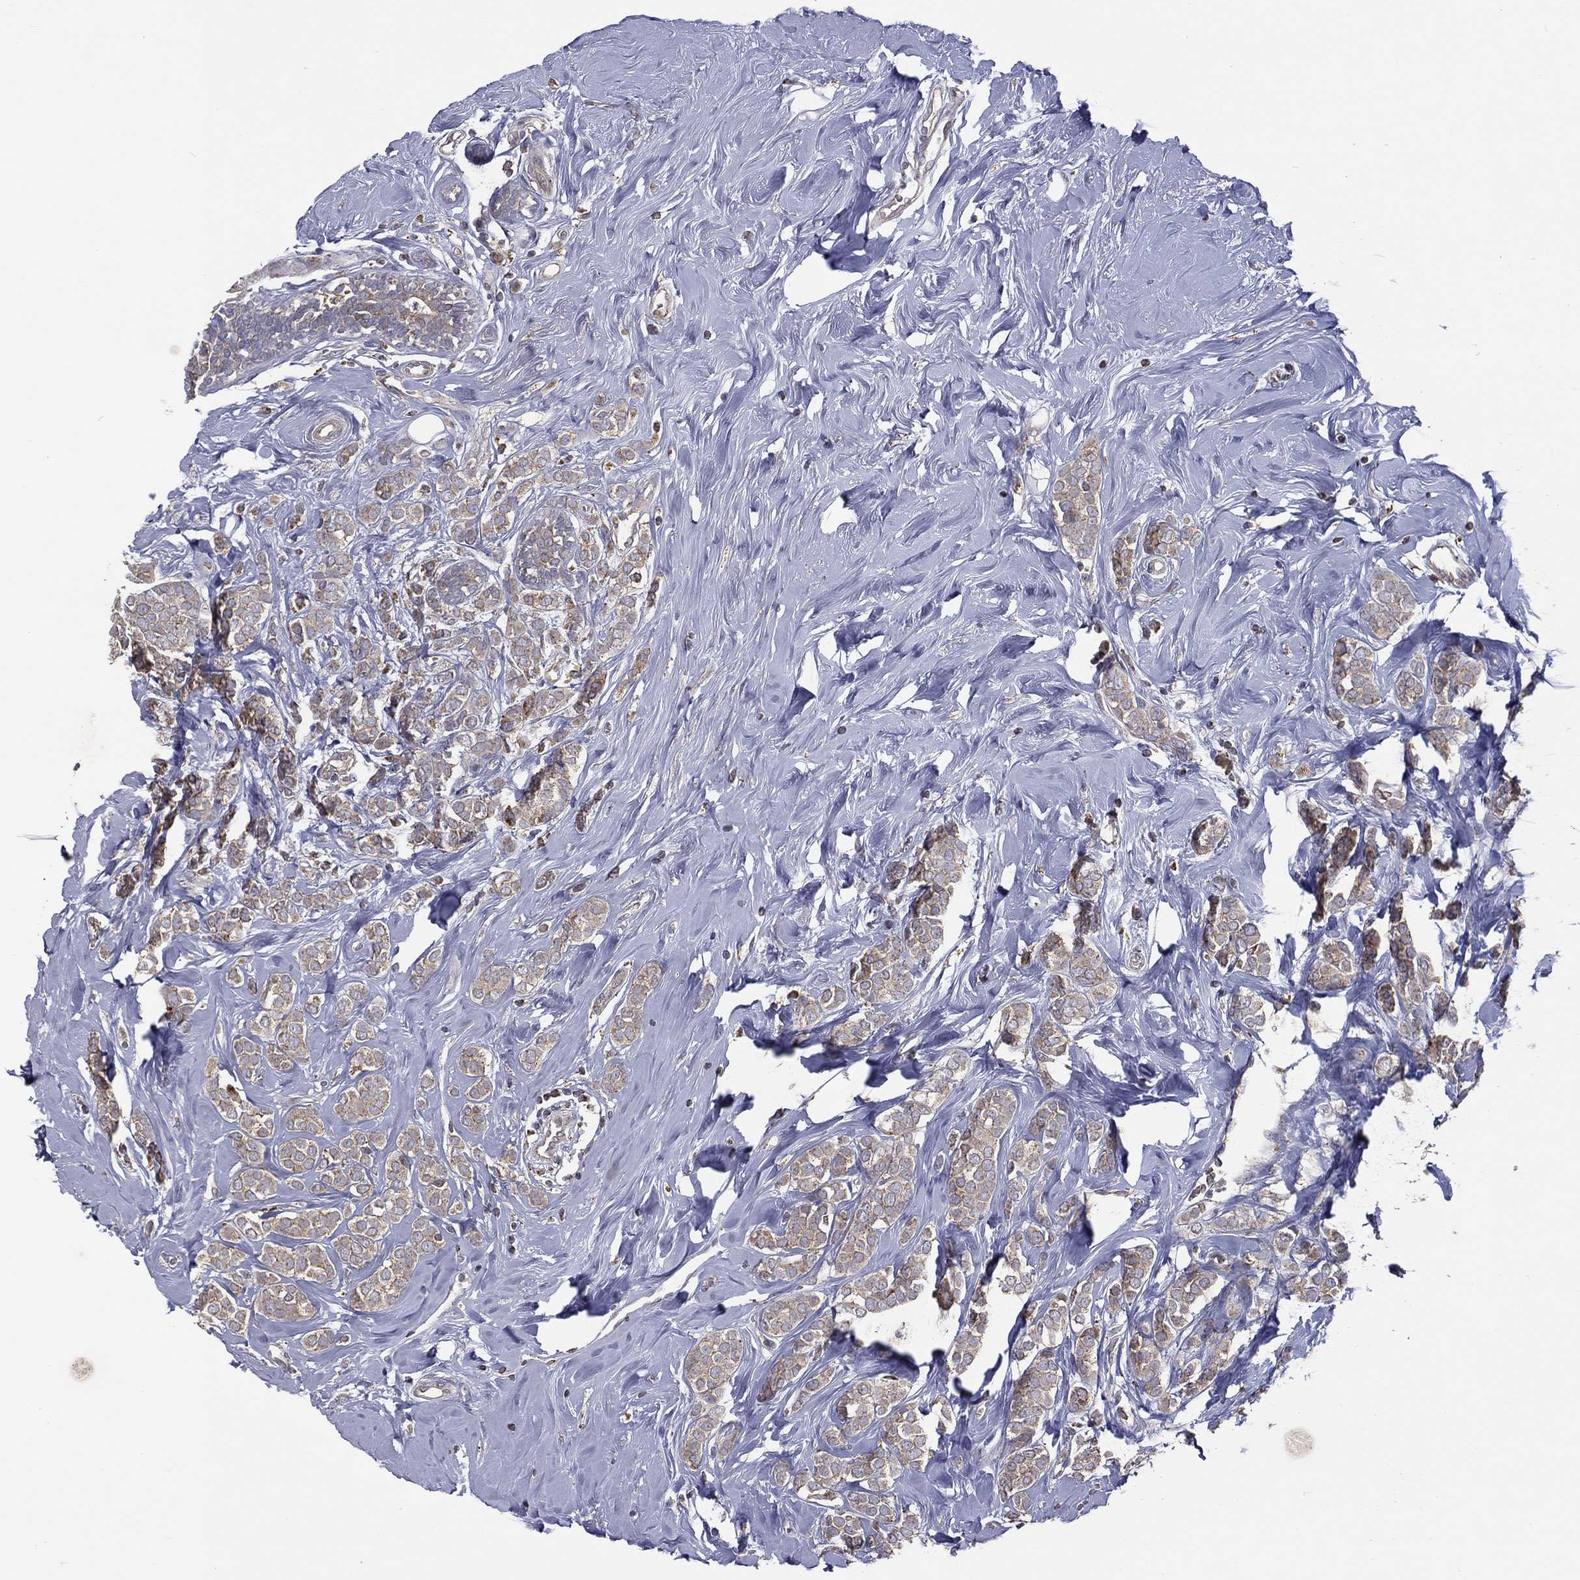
{"staining": {"intensity": "weak", "quantity": "25%-75%", "location": "cytoplasmic/membranous"}, "tissue": "breast cancer", "cell_type": "Tumor cells", "image_type": "cancer", "snomed": [{"axis": "morphology", "description": "Lobular carcinoma"}, {"axis": "topography", "description": "Breast"}], "caption": "Breast lobular carcinoma stained for a protein shows weak cytoplasmic/membranous positivity in tumor cells. (DAB (3,3'-diaminobenzidine) IHC with brightfield microscopy, high magnification).", "gene": "STARD3", "patient": {"sex": "female", "age": 49}}